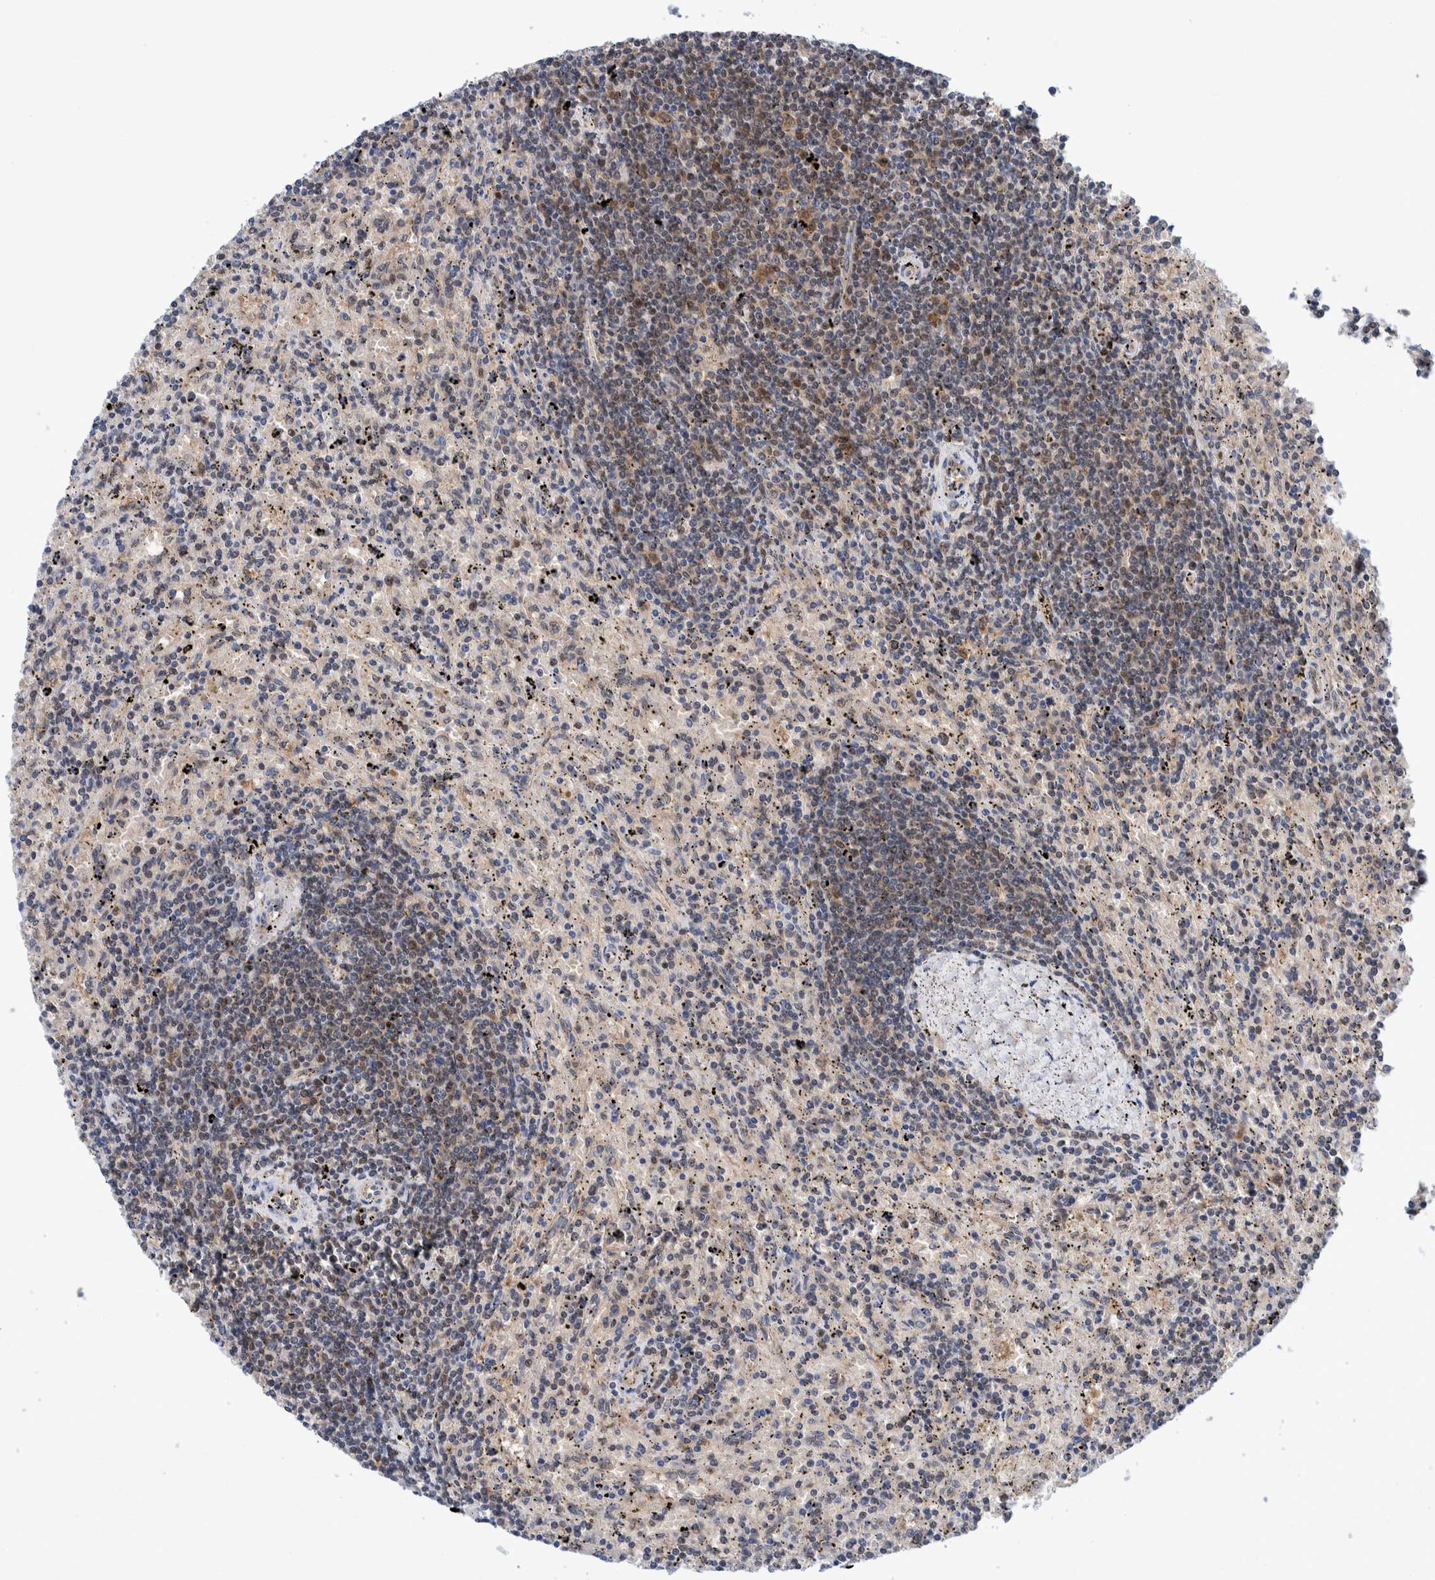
{"staining": {"intensity": "weak", "quantity": "25%-75%", "location": "cytoplasmic/membranous"}, "tissue": "lymphoma", "cell_type": "Tumor cells", "image_type": "cancer", "snomed": [{"axis": "morphology", "description": "Malignant lymphoma, non-Hodgkin's type, Low grade"}, {"axis": "topography", "description": "Spleen"}], "caption": "Brown immunohistochemical staining in low-grade malignant lymphoma, non-Hodgkin's type demonstrates weak cytoplasmic/membranous expression in about 25%-75% of tumor cells.", "gene": "PFAS", "patient": {"sex": "male", "age": 76}}